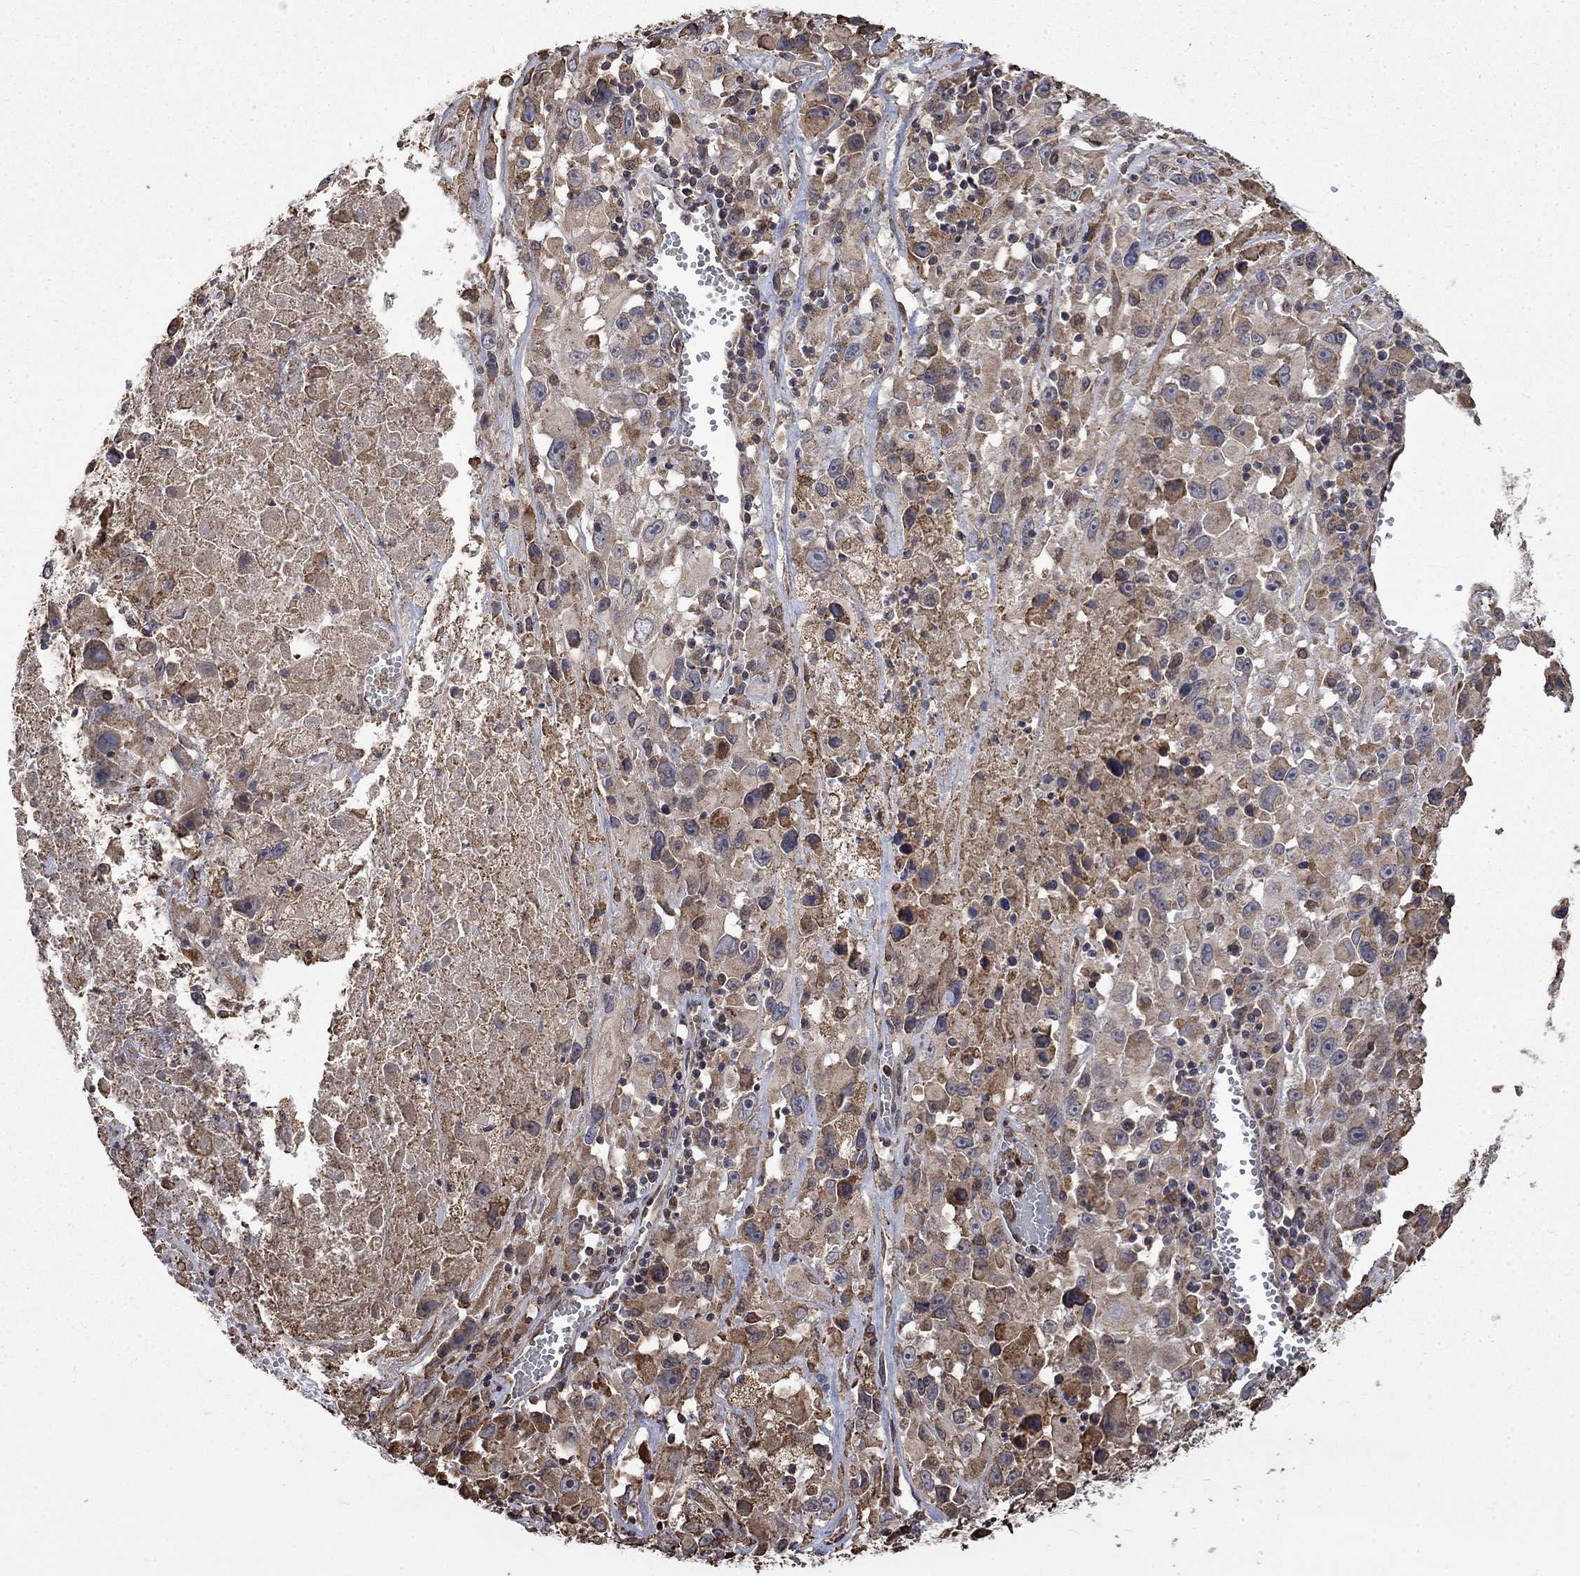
{"staining": {"intensity": "moderate", "quantity": "<25%", "location": "cytoplasmic/membranous"}, "tissue": "melanoma", "cell_type": "Tumor cells", "image_type": "cancer", "snomed": [{"axis": "morphology", "description": "Malignant melanoma, Metastatic site"}, {"axis": "topography", "description": "Lymph node"}], "caption": "An image of malignant melanoma (metastatic site) stained for a protein shows moderate cytoplasmic/membranous brown staining in tumor cells. (DAB = brown stain, brightfield microscopy at high magnification).", "gene": "ESRRA", "patient": {"sex": "male", "age": 50}}